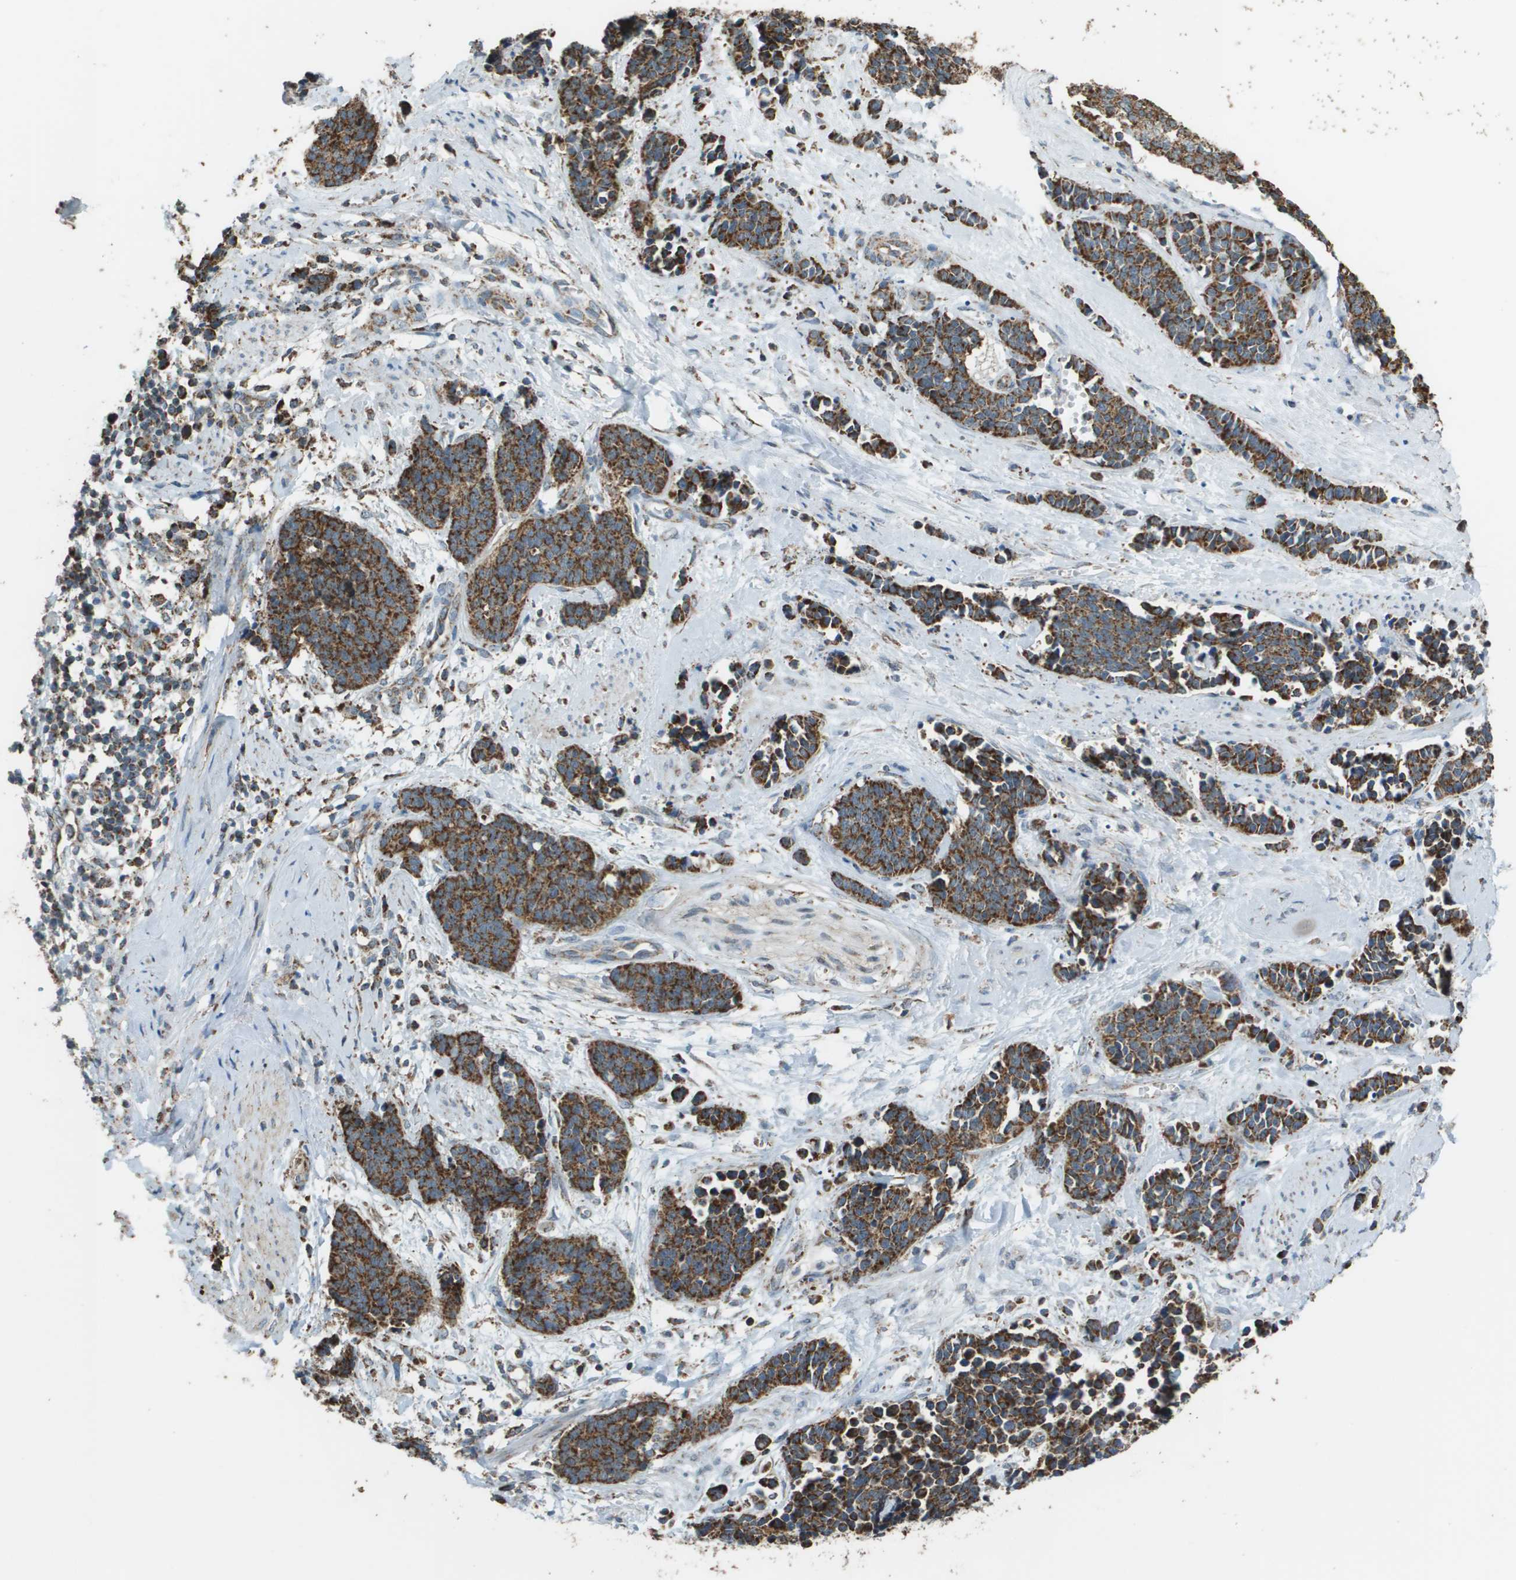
{"staining": {"intensity": "strong", "quantity": ">75%", "location": "cytoplasmic/membranous"}, "tissue": "cervical cancer", "cell_type": "Tumor cells", "image_type": "cancer", "snomed": [{"axis": "morphology", "description": "Squamous cell carcinoma, NOS"}, {"axis": "topography", "description": "Cervix"}], "caption": "Immunohistochemical staining of human squamous cell carcinoma (cervical) displays high levels of strong cytoplasmic/membranous expression in approximately >75% of tumor cells. The staining is performed using DAB (3,3'-diaminobenzidine) brown chromogen to label protein expression. The nuclei are counter-stained blue using hematoxylin.", "gene": "FH", "patient": {"sex": "female", "age": 35}}